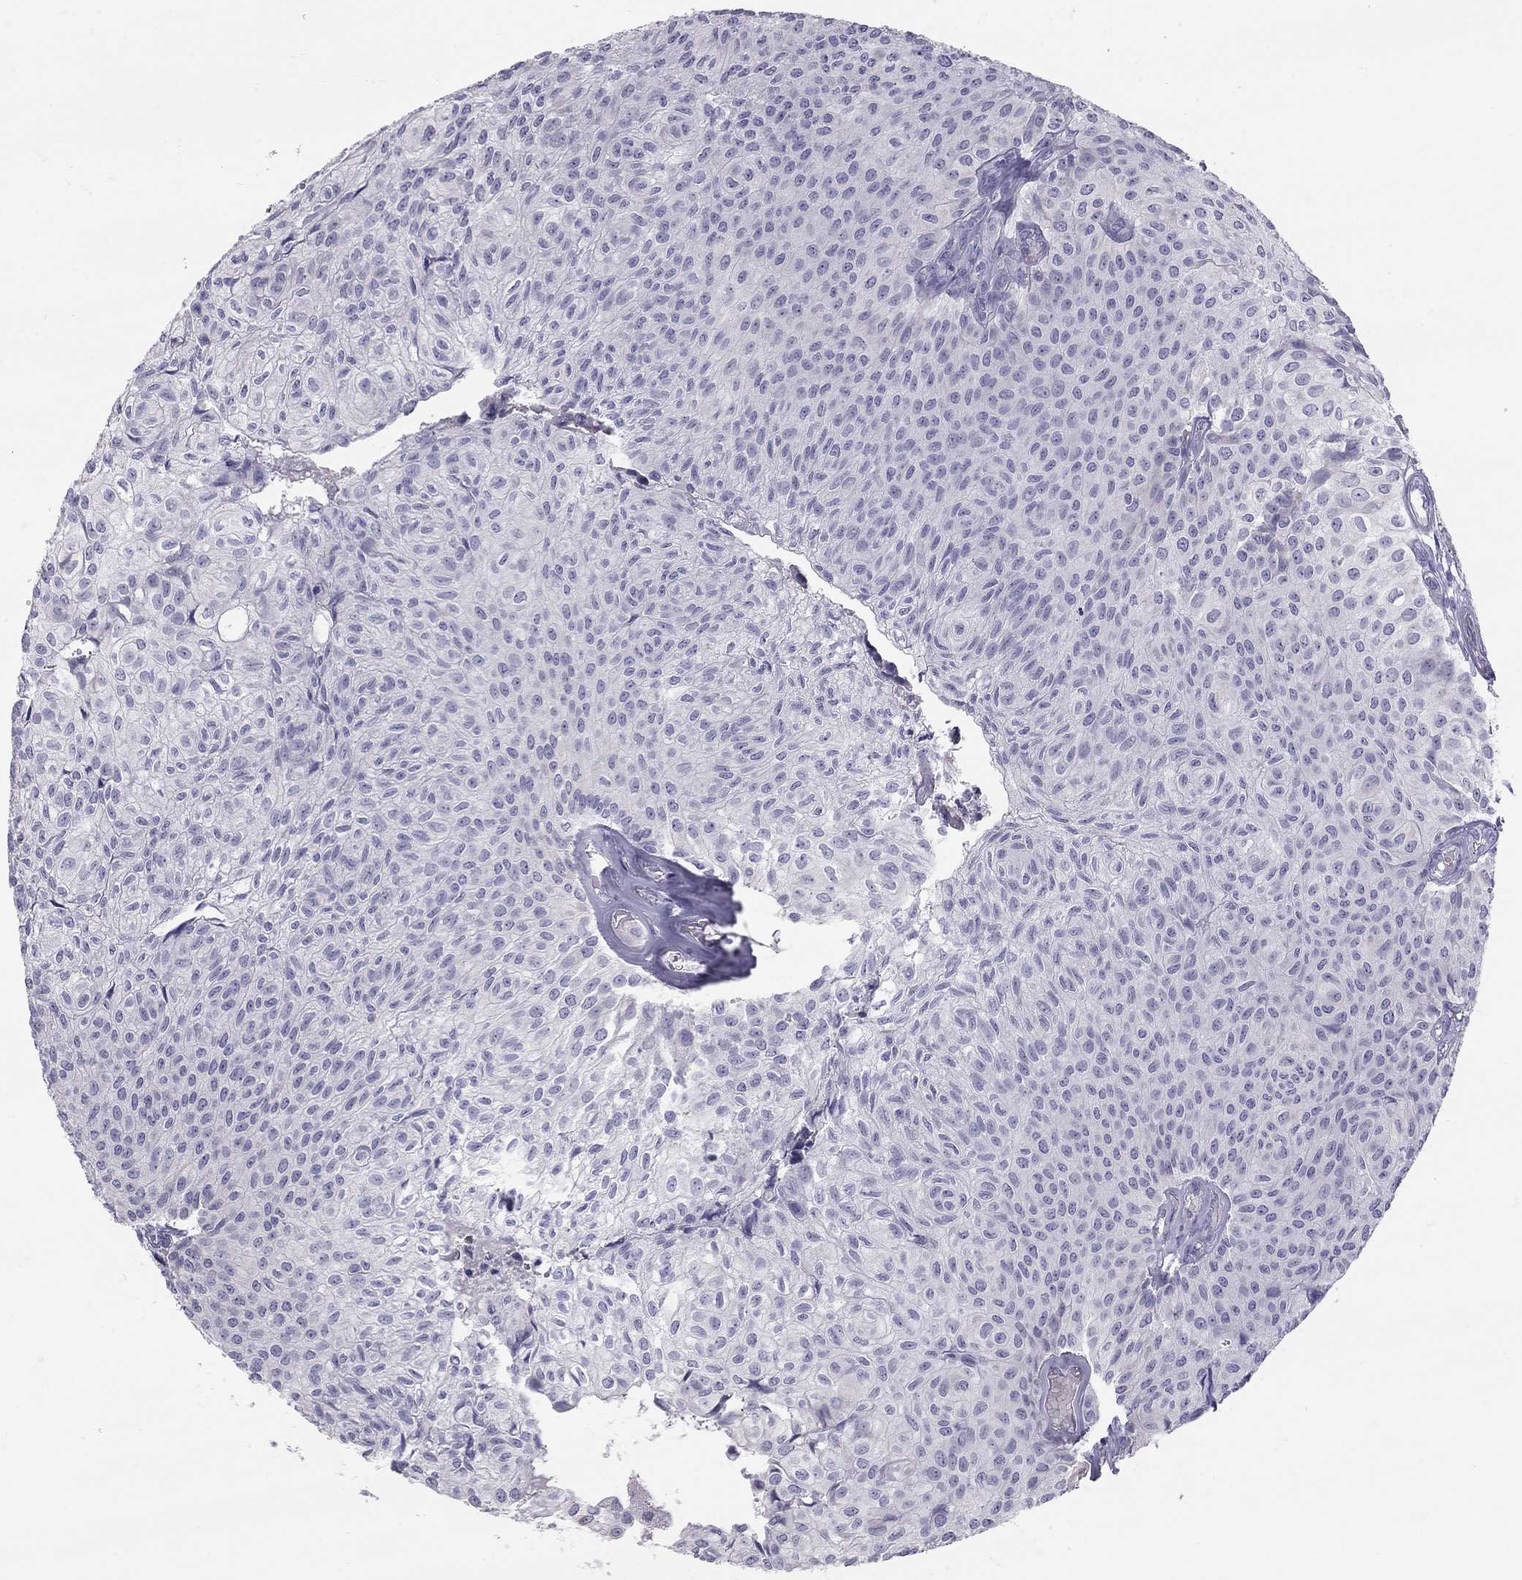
{"staining": {"intensity": "negative", "quantity": "none", "location": "none"}, "tissue": "urothelial cancer", "cell_type": "Tumor cells", "image_type": "cancer", "snomed": [{"axis": "morphology", "description": "Urothelial carcinoma, Low grade"}, {"axis": "topography", "description": "Urinary bladder"}], "caption": "Immunohistochemistry (IHC) of human low-grade urothelial carcinoma demonstrates no staining in tumor cells. Brightfield microscopy of immunohistochemistry stained with DAB (brown) and hematoxylin (blue), captured at high magnification.", "gene": "TDRD6", "patient": {"sex": "male", "age": 89}}